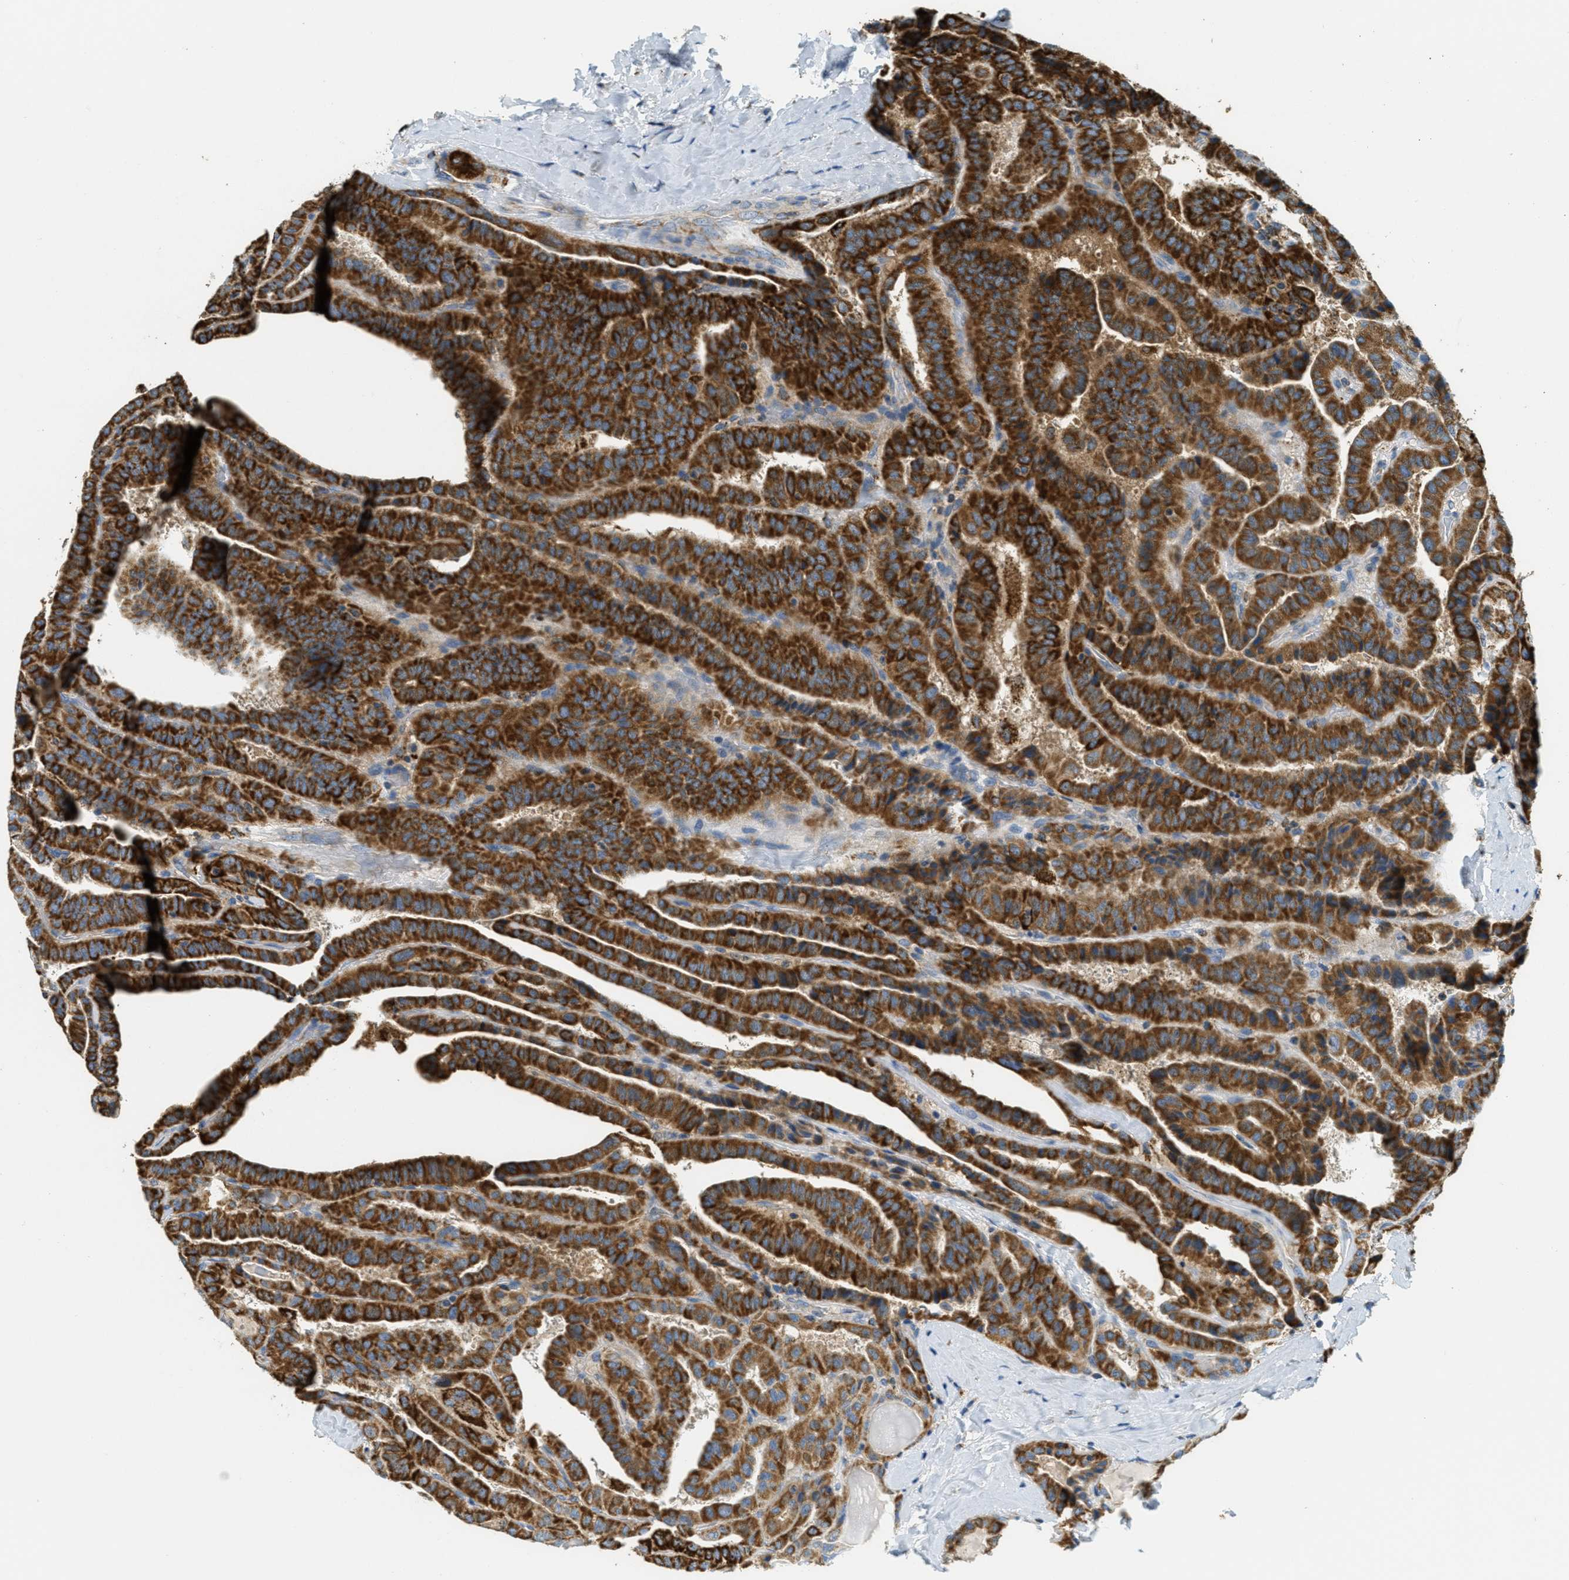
{"staining": {"intensity": "strong", "quantity": ">75%", "location": "cytoplasmic/membranous"}, "tissue": "thyroid cancer", "cell_type": "Tumor cells", "image_type": "cancer", "snomed": [{"axis": "morphology", "description": "Papillary adenocarcinoma, NOS"}, {"axis": "topography", "description": "Thyroid gland"}], "caption": "High-power microscopy captured an immunohistochemistry image of thyroid cancer (papillary adenocarcinoma), revealing strong cytoplasmic/membranous positivity in approximately >75% of tumor cells.", "gene": "HLCS", "patient": {"sex": "male", "age": 77}}